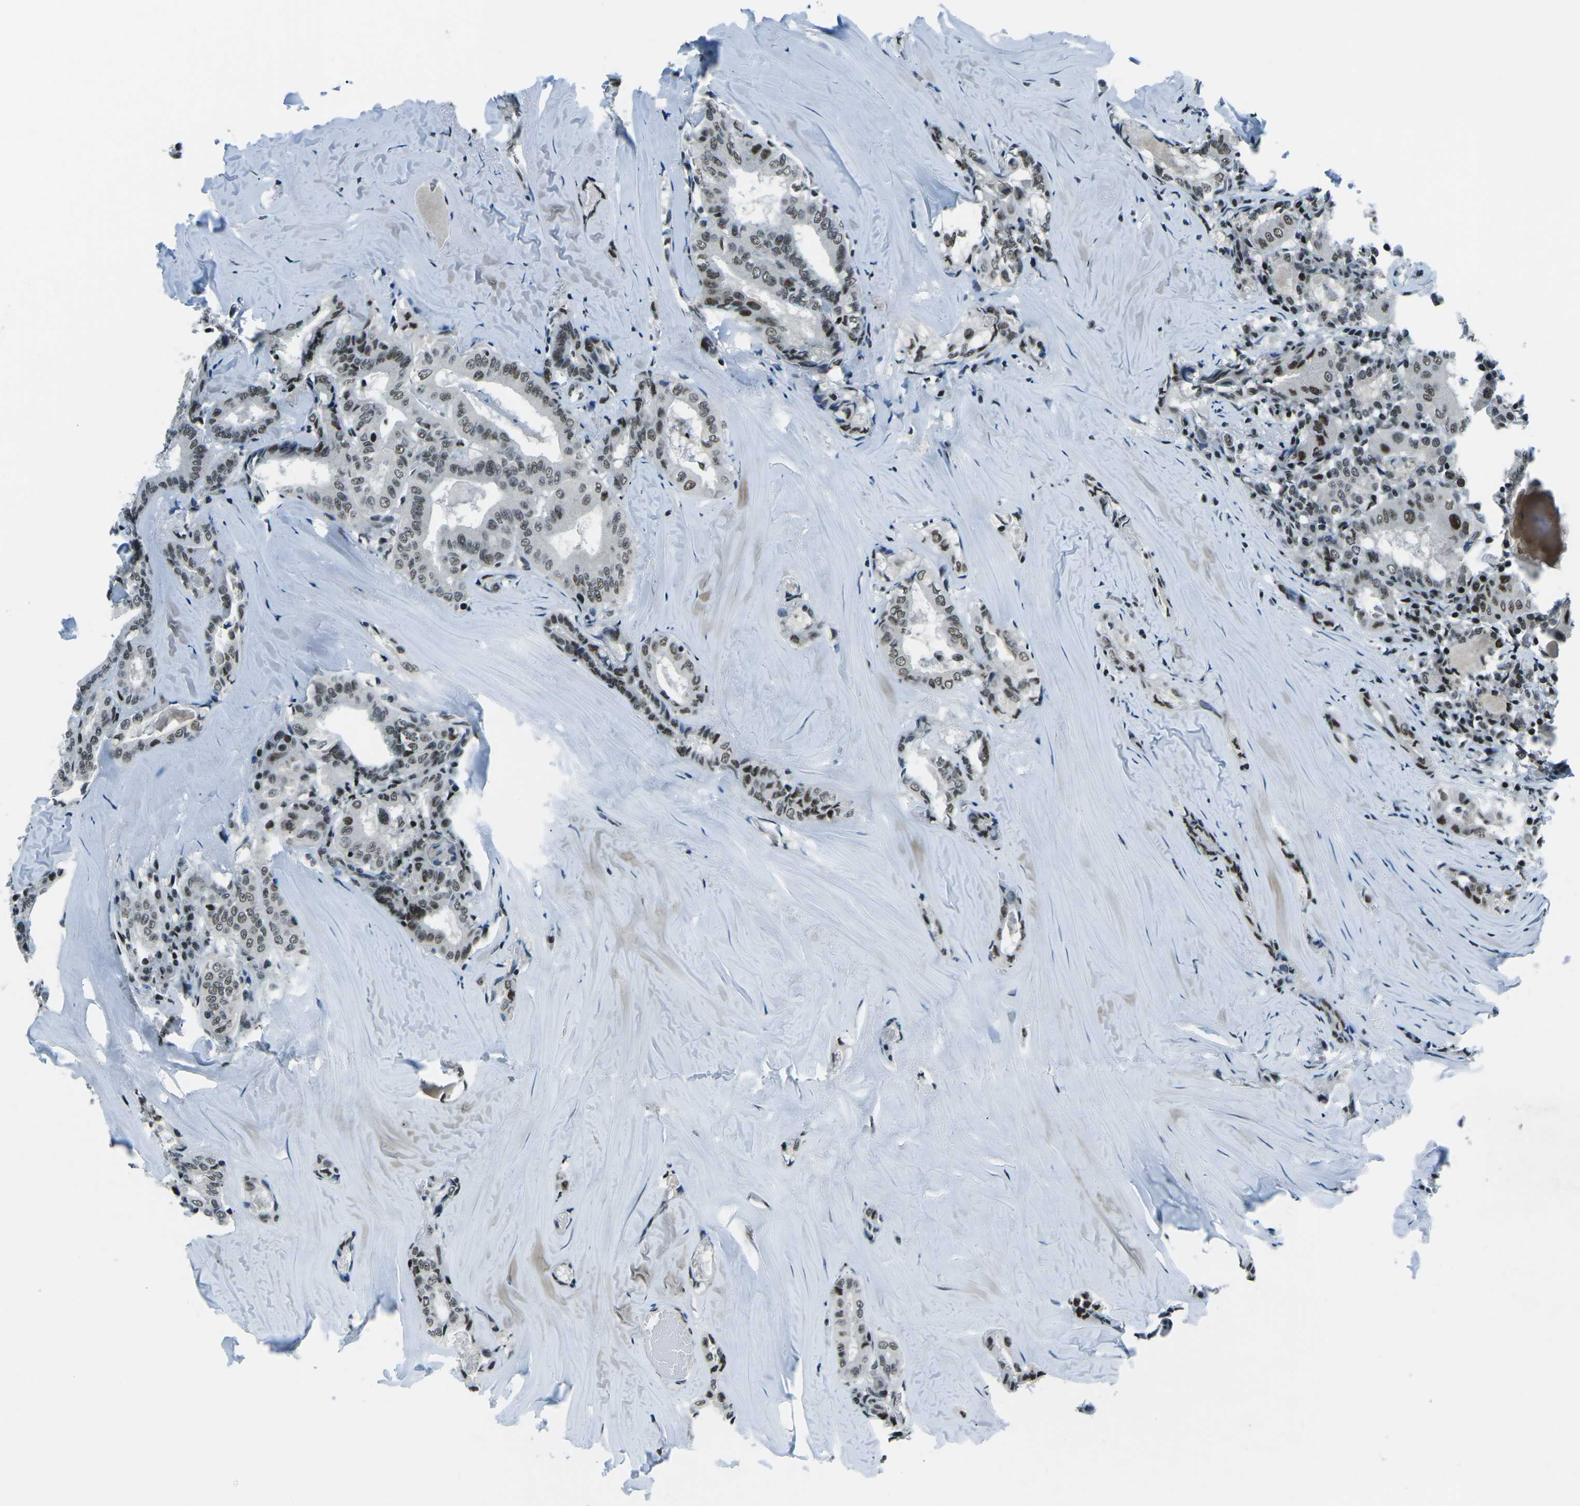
{"staining": {"intensity": "weak", "quantity": "25%-75%", "location": "nuclear"}, "tissue": "thyroid cancer", "cell_type": "Tumor cells", "image_type": "cancer", "snomed": [{"axis": "morphology", "description": "Papillary adenocarcinoma, NOS"}, {"axis": "topography", "description": "Thyroid gland"}], "caption": "Protein expression analysis of human thyroid papillary adenocarcinoma reveals weak nuclear positivity in approximately 25%-75% of tumor cells.", "gene": "RBL2", "patient": {"sex": "female", "age": 42}}